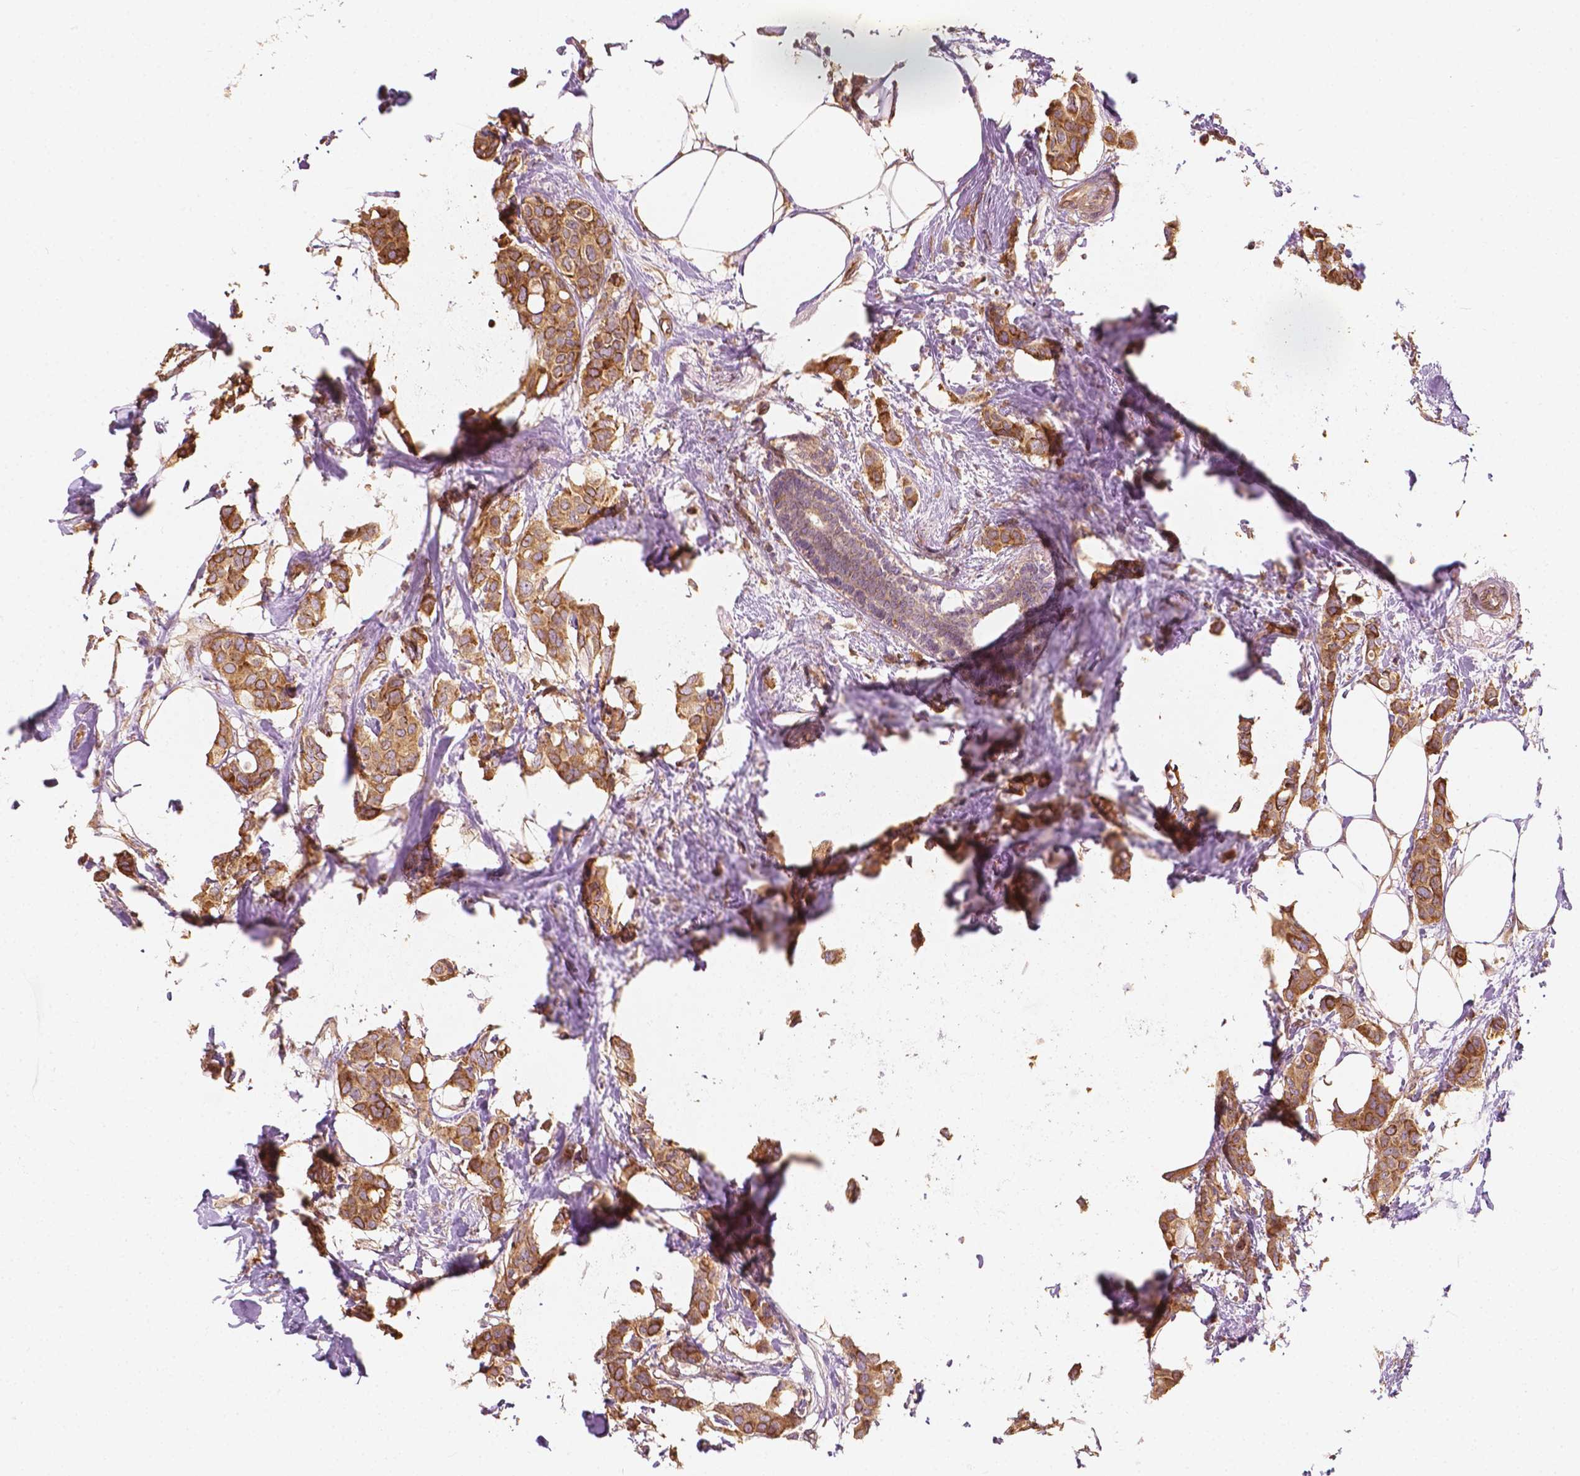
{"staining": {"intensity": "moderate", "quantity": ">75%", "location": "cytoplasmic/membranous"}, "tissue": "breast cancer", "cell_type": "Tumor cells", "image_type": "cancer", "snomed": [{"axis": "morphology", "description": "Duct carcinoma"}, {"axis": "topography", "description": "Breast"}], "caption": "A medium amount of moderate cytoplasmic/membranous positivity is present in about >75% of tumor cells in breast cancer tissue. (DAB (3,3'-diaminobenzidine) = brown stain, brightfield microscopy at high magnification).", "gene": "G3BP1", "patient": {"sex": "female", "age": 62}}